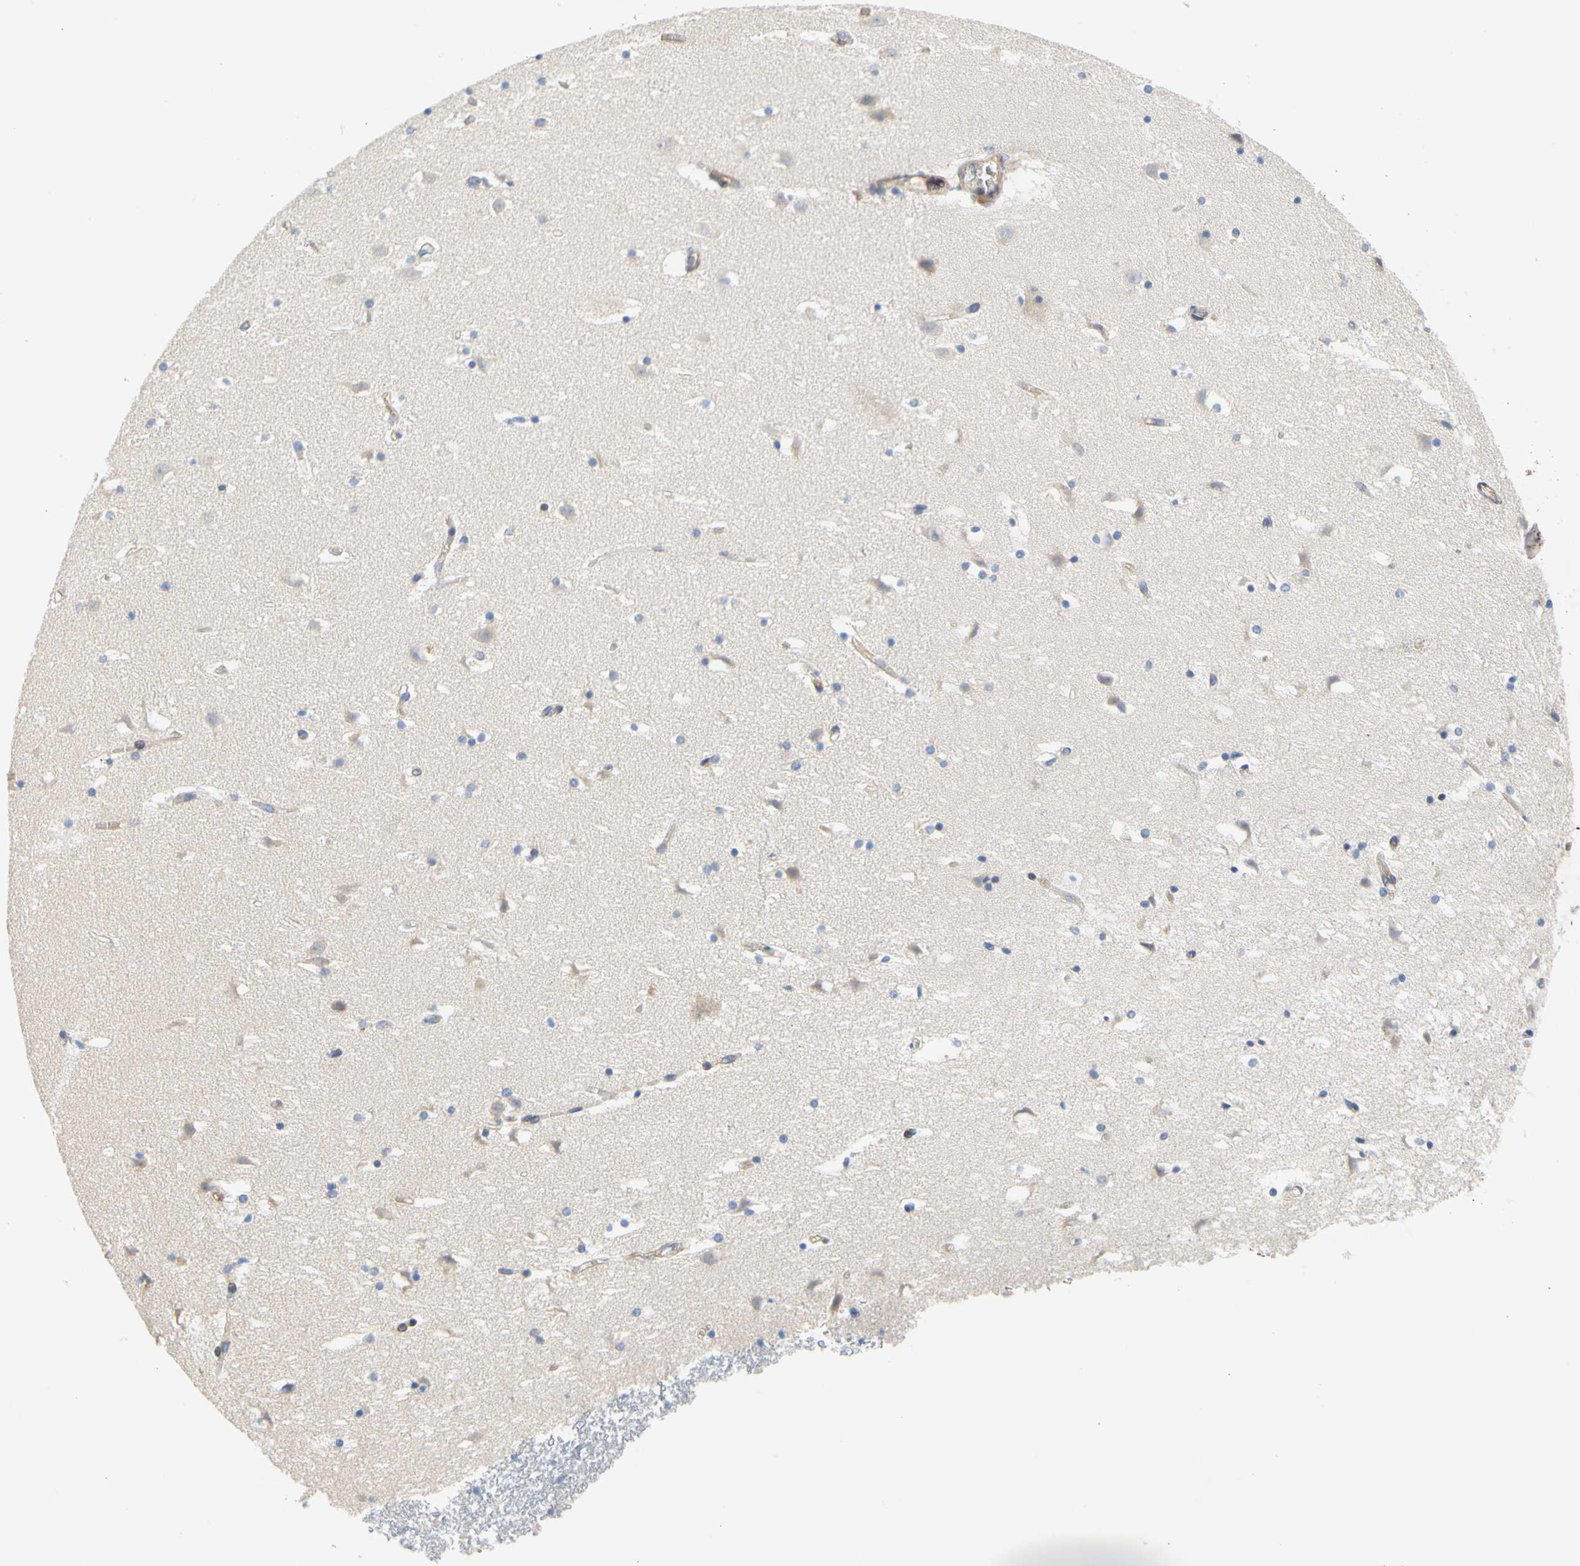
{"staining": {"intensity": "weak", "quantity": "<25%", "location": "cytoplasmic/membranous"}, "tissue": "caudate", "cell_type": "Glial cells", "image_type": "normal", "snomed": [{"axis": "morphology", "description": "Normal tissue, NOS"}, {"axis": "topography", "description": "Lateral ventricle wall"}], "caption": "This is an IHC histopathology image of unremarkable caudate. There is no expression in glial cells.", "gene": "ZNF236", "patient": {"sex": "male", "age": 45}}